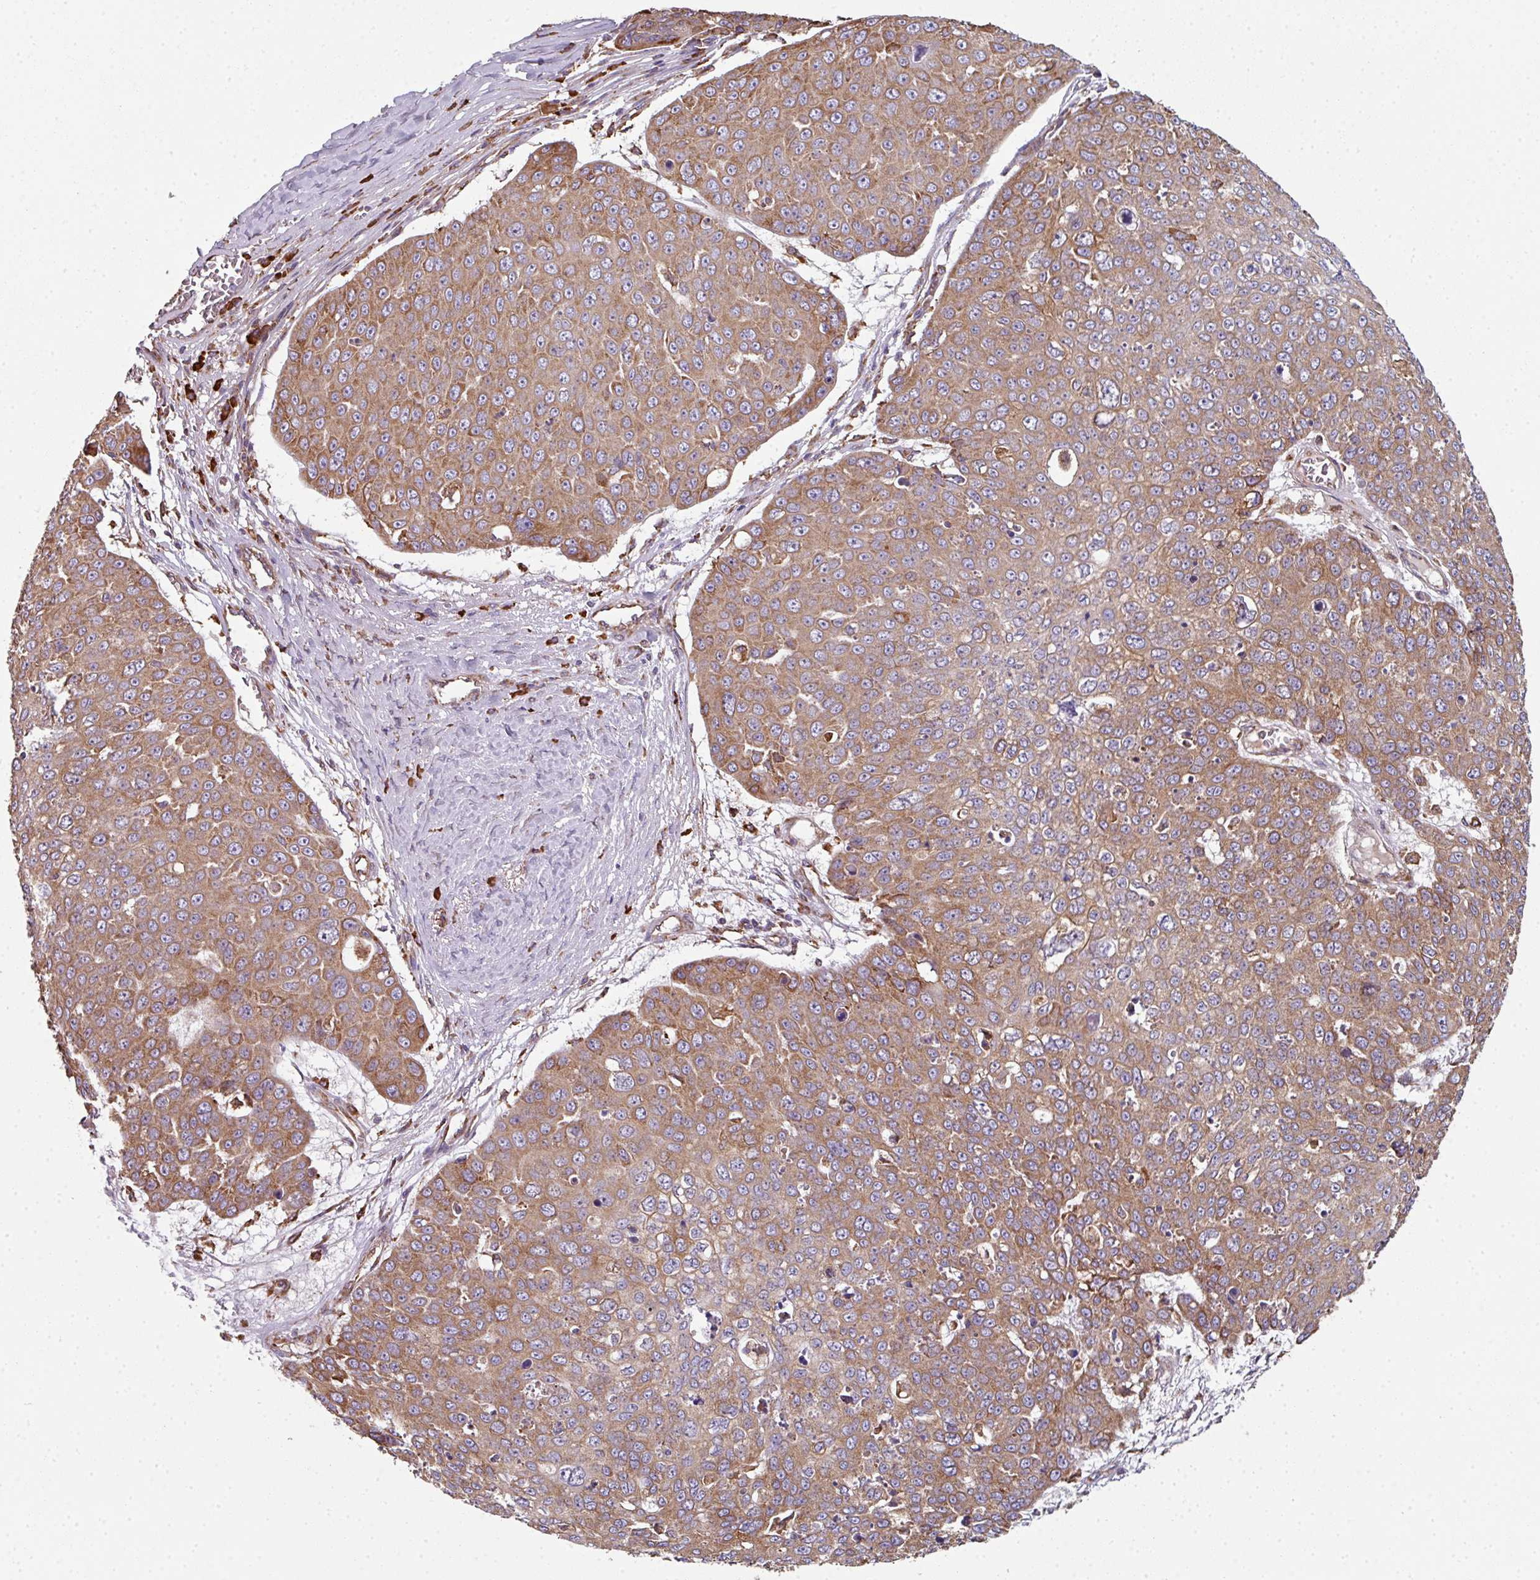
{"staining": {"intensity": "moderate", "quantity": ">75%", "location": "cytoplasmic/membranous"}, "tissue": "skin cancer", "cell_type": "Tumor cells", "image_type": "cancer", "snomed": [{"axis": "morphology", "description": "Squamous cell carcinoma, NOS"}, {"axis": "topography", "description": "Skin"}], "caption": "Skin cancer stained with immunohistochemistry demonstrates moderate cytoplasmic/membranous positivity in approximately >75% of tumor cells.", "gene": "FAT4", "patient": {"sex": "male", "age": 71}}